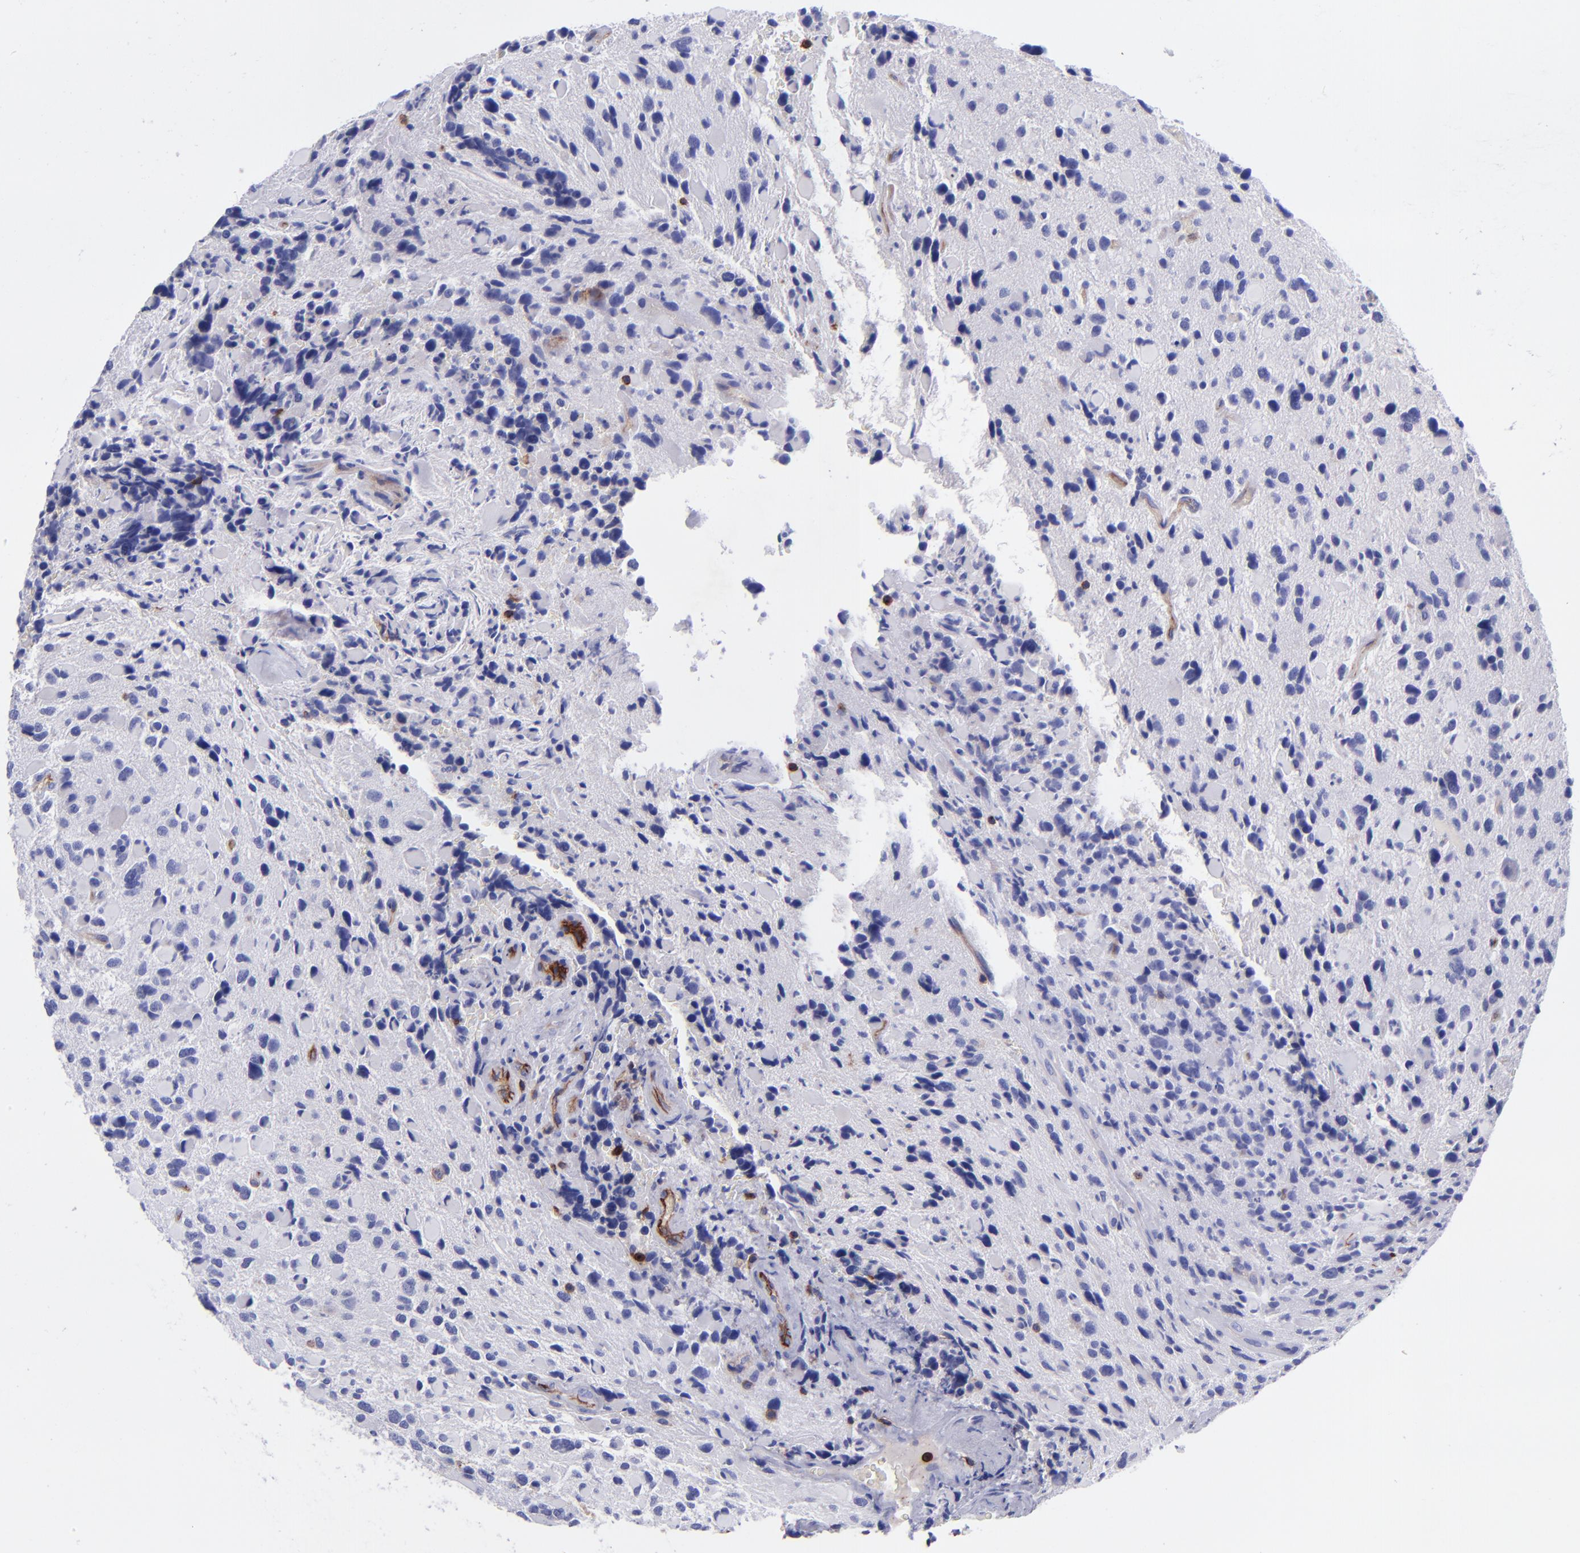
{"staining": {"intensity": "negative", "quantity": "none", "location": "none"}, "tissue": "glioma", "cell_type": "Tumor cells", "image_type": "cancer", "snomed": [{"axis": "morphology", "description": "Glioma, malignant, High grade"}, {"axis": "topography", "description": "Brain"}], "caption": "Immunohistochemistry (IHC) photomicrograph of neoplastic tissue: human malignant glioma (high-grade) stained with DAB displays no significant protein staining in tumor cells.", "gene": "ICAM3", "patient": {"sex": "female", "age": 37}}